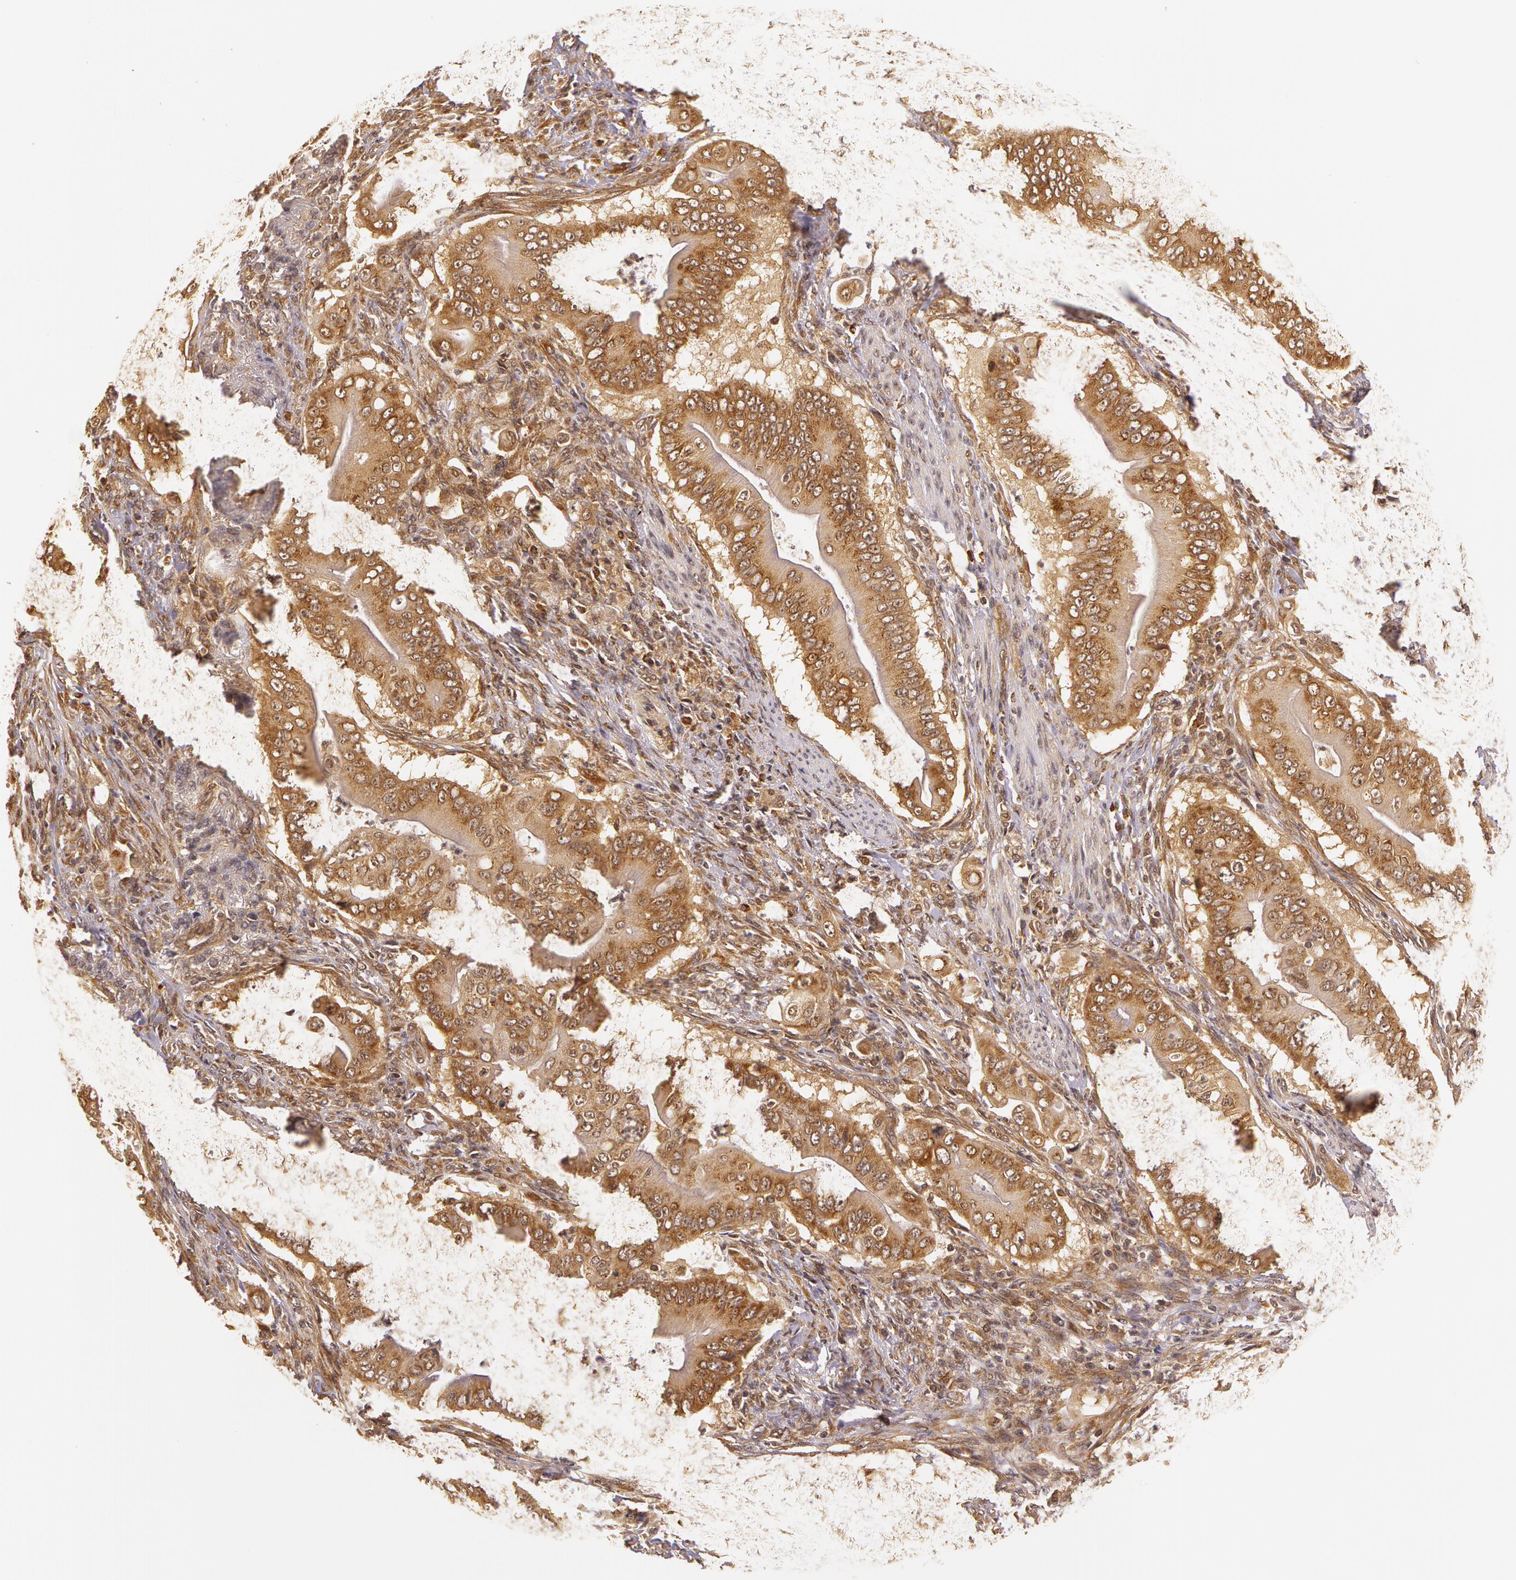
{"staining": {"intensity": "moderate", "quantity": ">75%", "location": "cytoplasmic/membranous"}, "tissue": "pancreatic cancer", "cell_type": "Tumor cells", "image_type": "cancer", "snomed": [{"axis": "morphology", "description": "Adenocarcinoma, NOS"}, {"axis": "topography", "description": "Pancreas"}], "caption": "The photomicrograph shows immunohistochemical staining of adenocarcinoma (pancreatic). There is moderate cytoplasmic/membranous positivity is appreciated in approximately >75% of tumor cells.", "gene": "ASCC2", "patient": {"sex": "male", "age": 62}}